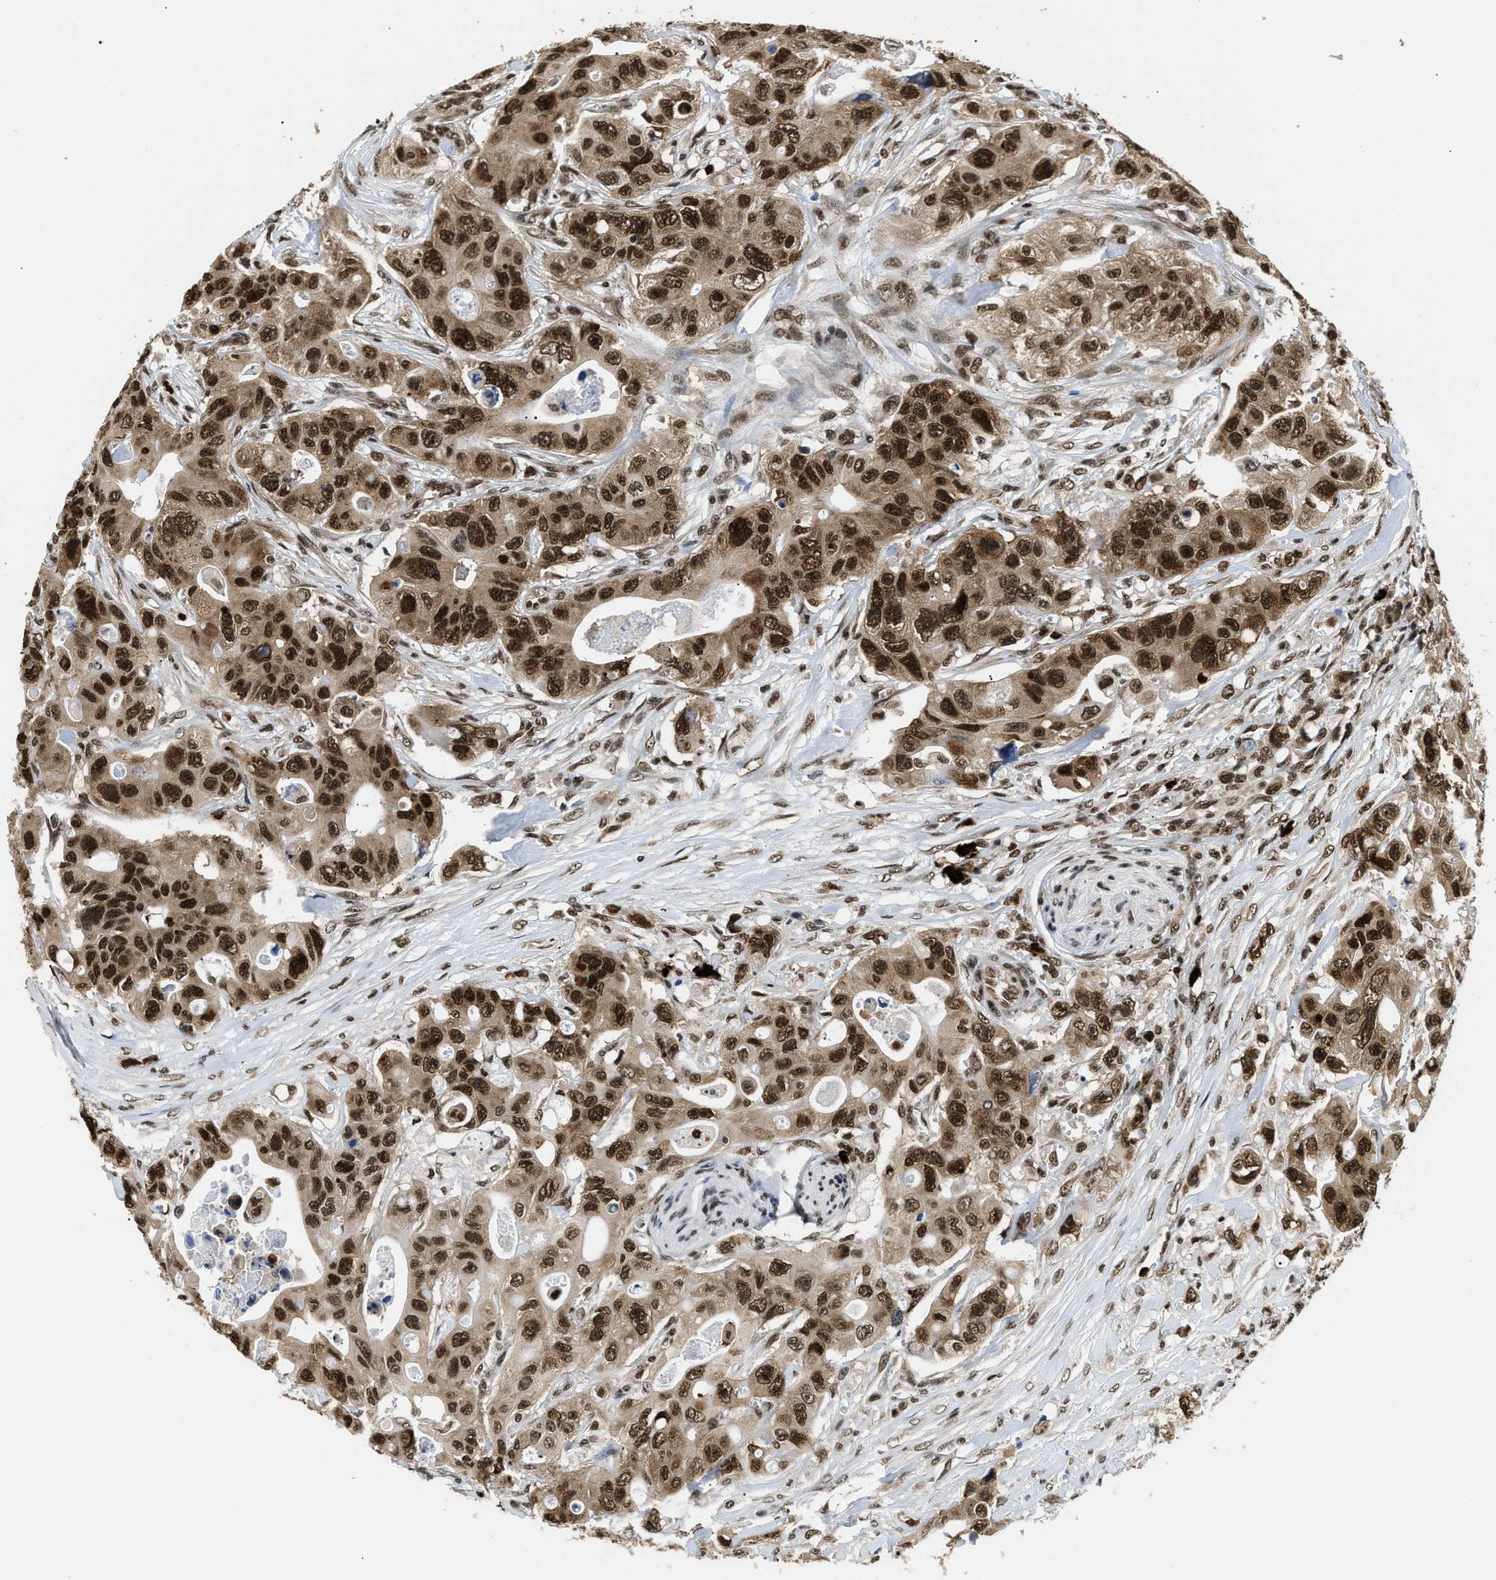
{"staining": {"intensity": "strong", "quantity": ">75%", "location": "cytoplasmic/membranous,nuclear"}, "tissue": "colorectal cancer", "cell_type": "Tumor cells", "image_type": "cancer", "snomed": [{"axis": "morphology", "description": "Adenocarcinoma, NOS"}, {"axis": "topography", "description": "Colon"}], "caption": "A brown stain labels strong cytoplasmic/membranous and nuclear staining of a protein in colorectal adenocarcinoma tumor cells. Nuclei are stained in blue.", "gene": "CCNDBP1", "patient": {"sex": "female", "age": 46}}